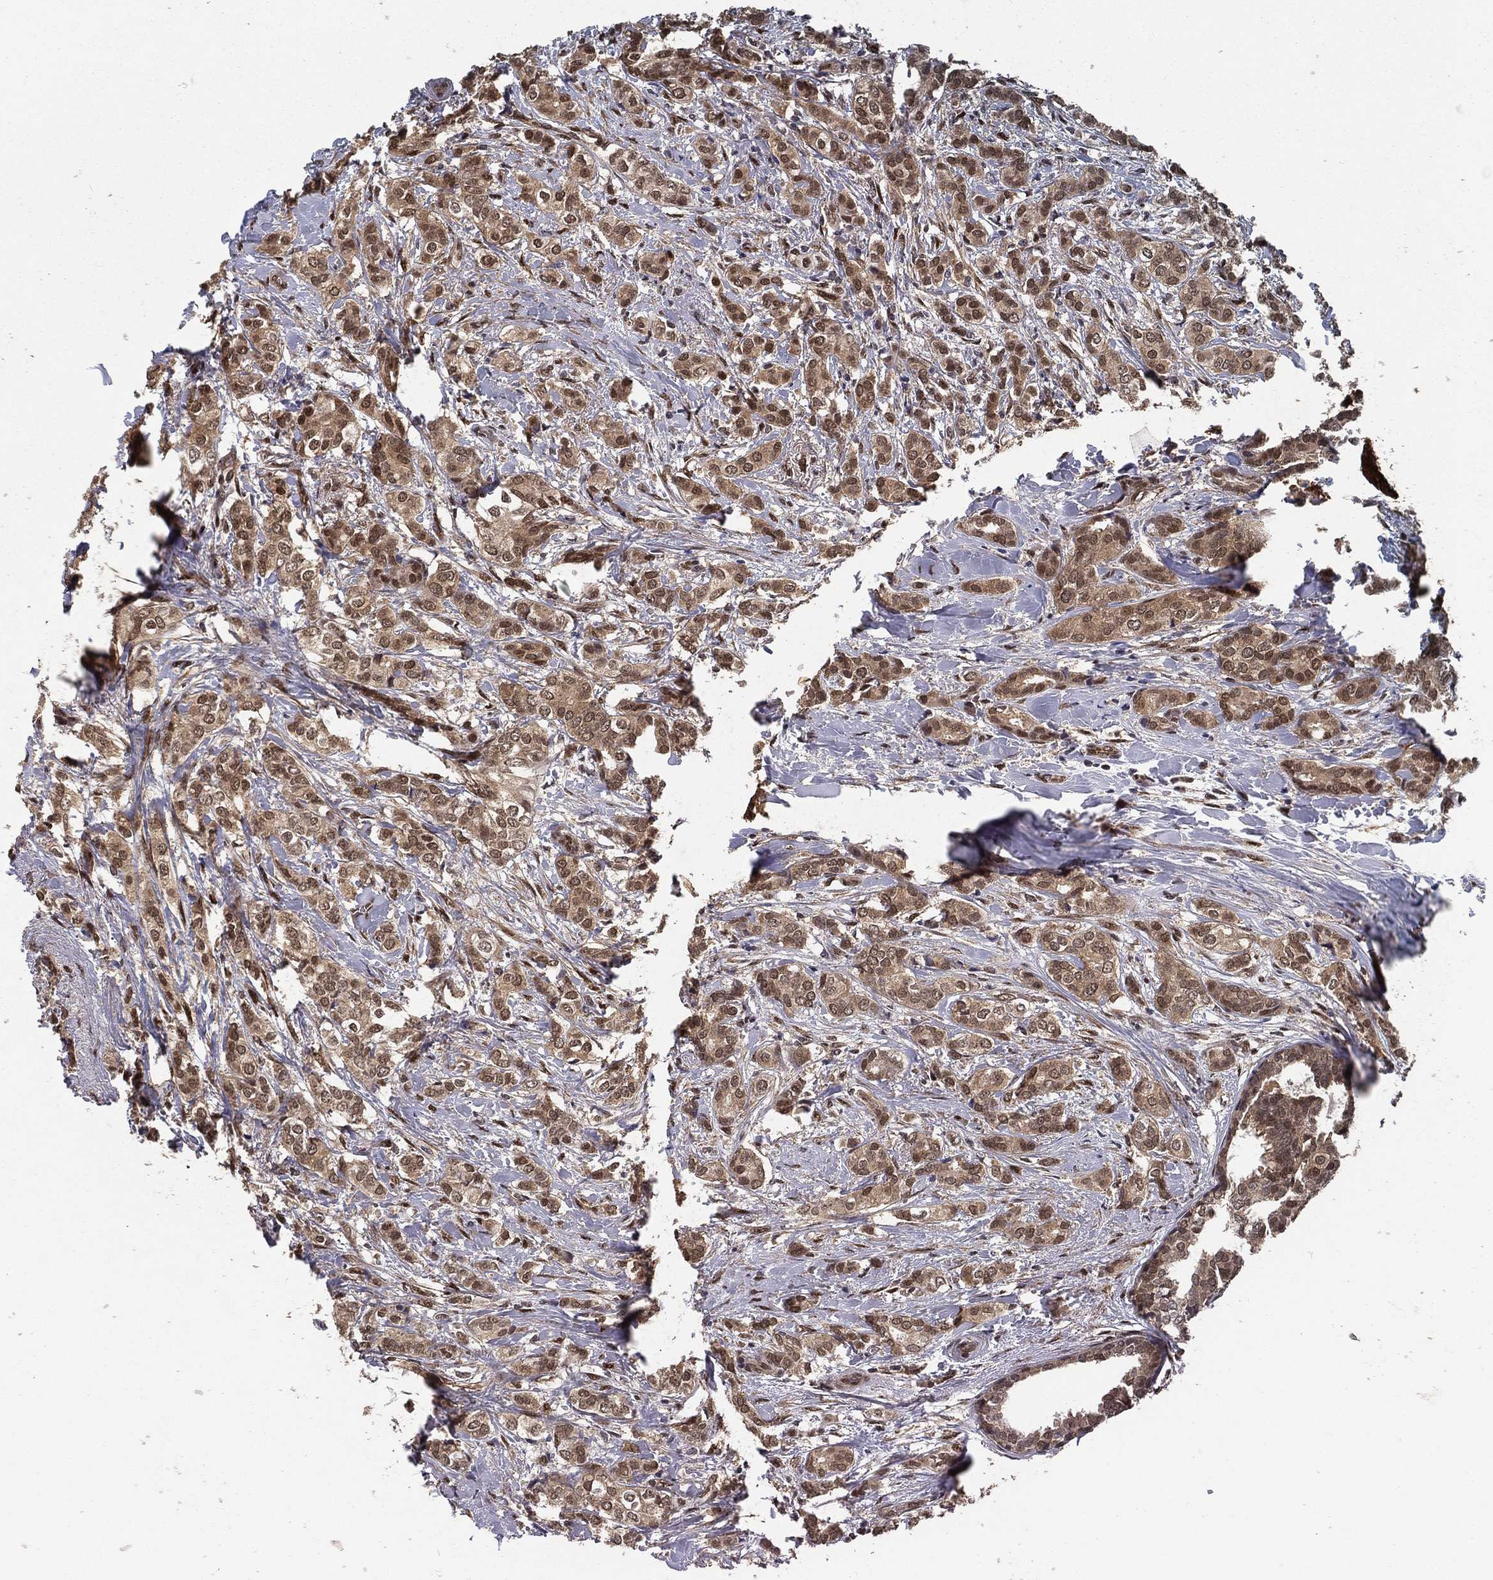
{"staining": {"intensity": "moderate", "quantity": ">75%", "location": "cytoplasmic/membranous,nuclear"}, "tissue": "breast cancer", "cell_type": "Tumor cells", "image_type": "cancer", "snomed": [{"axis": "morphology", "description": "Duct carcinoma"}, {"axis": "topography", "description": "Breast"}], "caption": "Infiltrating ductal carcinoma (breast) stained with immunohistochemistry (IHC) shows moderate cytoplasmic/membranous and nuclear staining in about >75% of tumor cells.", "gene": "CARM1", "patient": {"sex": "female", "age": 73}}